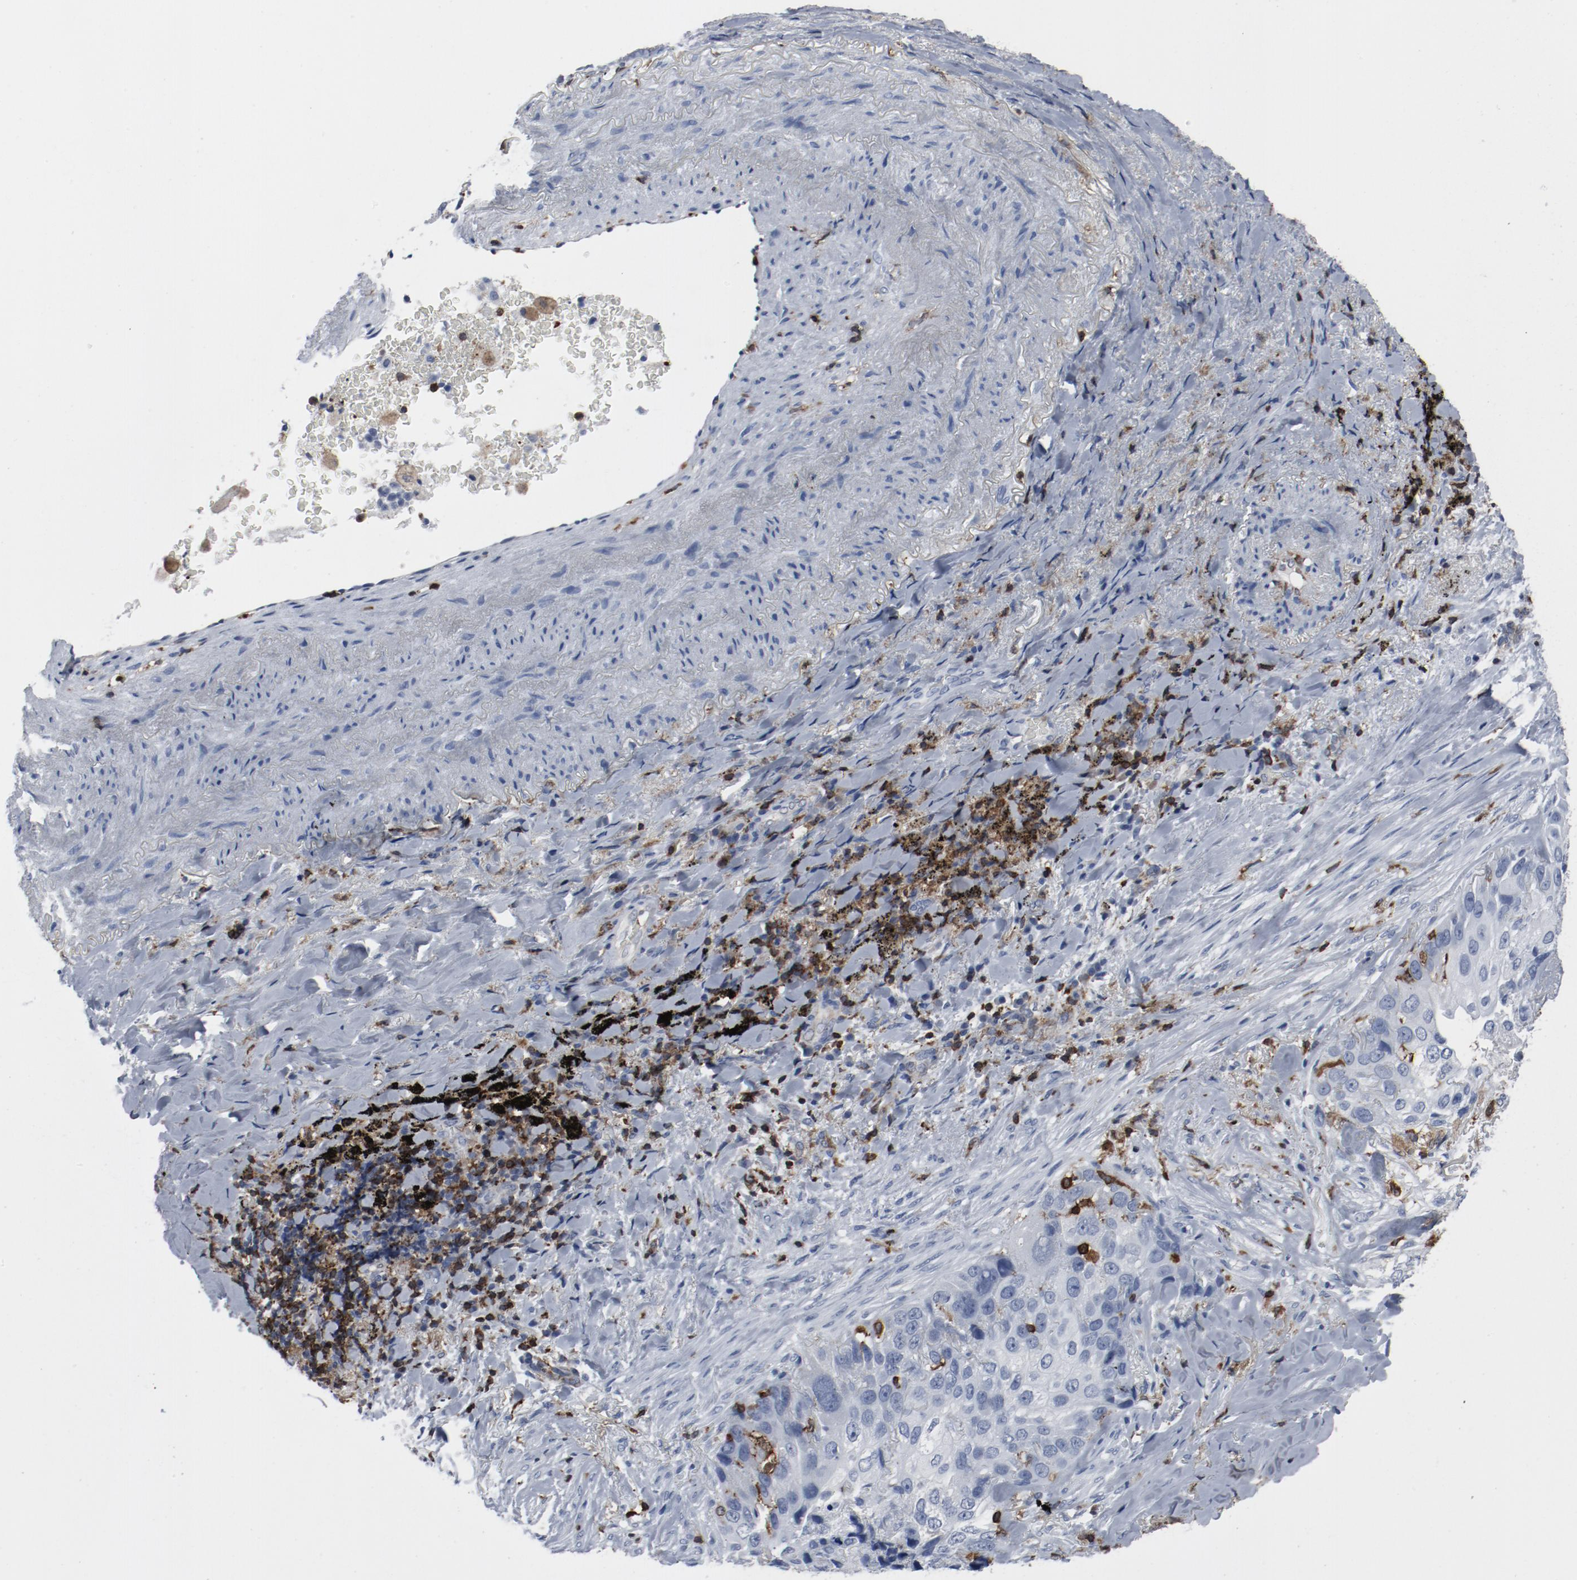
{"staining": {"intensity": "negative", "quantity": "none", "location": "none"}, "tissue": "lung cancer", "cell_type": "Tumor cells", "image_type": "cancer", "snomed": [{"axis": "morphology", "description": "Squamous cell carcinoma, NOS"}, {"axis": "topography", "description": "Lung"}], "caption": "Tumor cells are negative for brown protein staining in squamous cell carcinoma (lung).", "gene": "LCP2", "patient": {"sex": "male", "age": 54}}